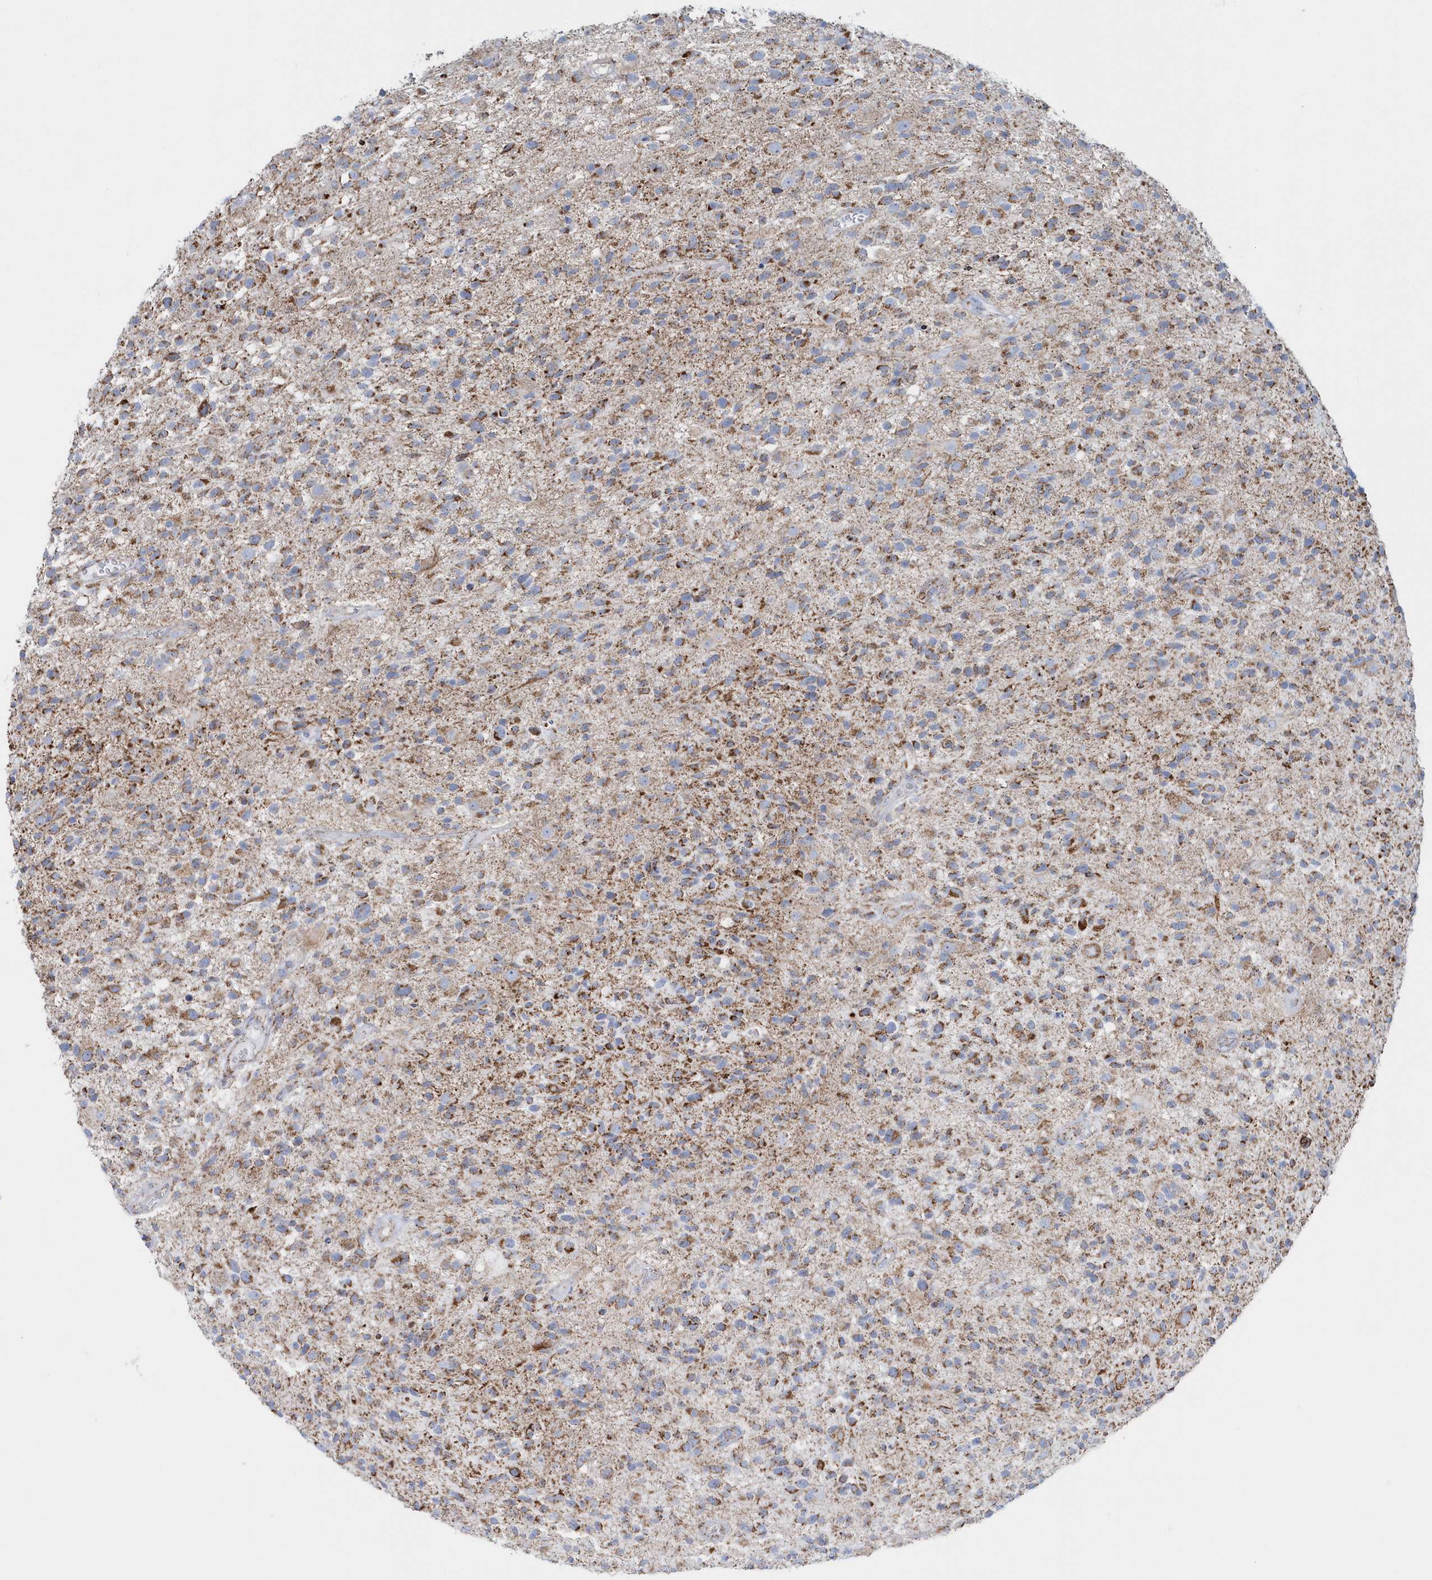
{"staining": {"intensity": "moderate", "quantity": ">75%", "location": "cytoplasmic/membranous"}, "tissue": "glioma", "cell_type": "Tumor cells", "image_type": "cancer", "snomed": [{"axis": "morphology", "description": "Glioma, malignant, High grade"}, {"axis": "morphology", "description": "Glioblastoma, NOS"}, {"axis": "topography", "description": "Brain"}], "caption": "Approximately >75% of tumor cells in glioblastoma reveal moderate cytoplasmic/membranous protein expression as visualized by brown immunohistochemical staining.", "gene": "TMCO6", "patient": {"sex": "male", "age": 60}}